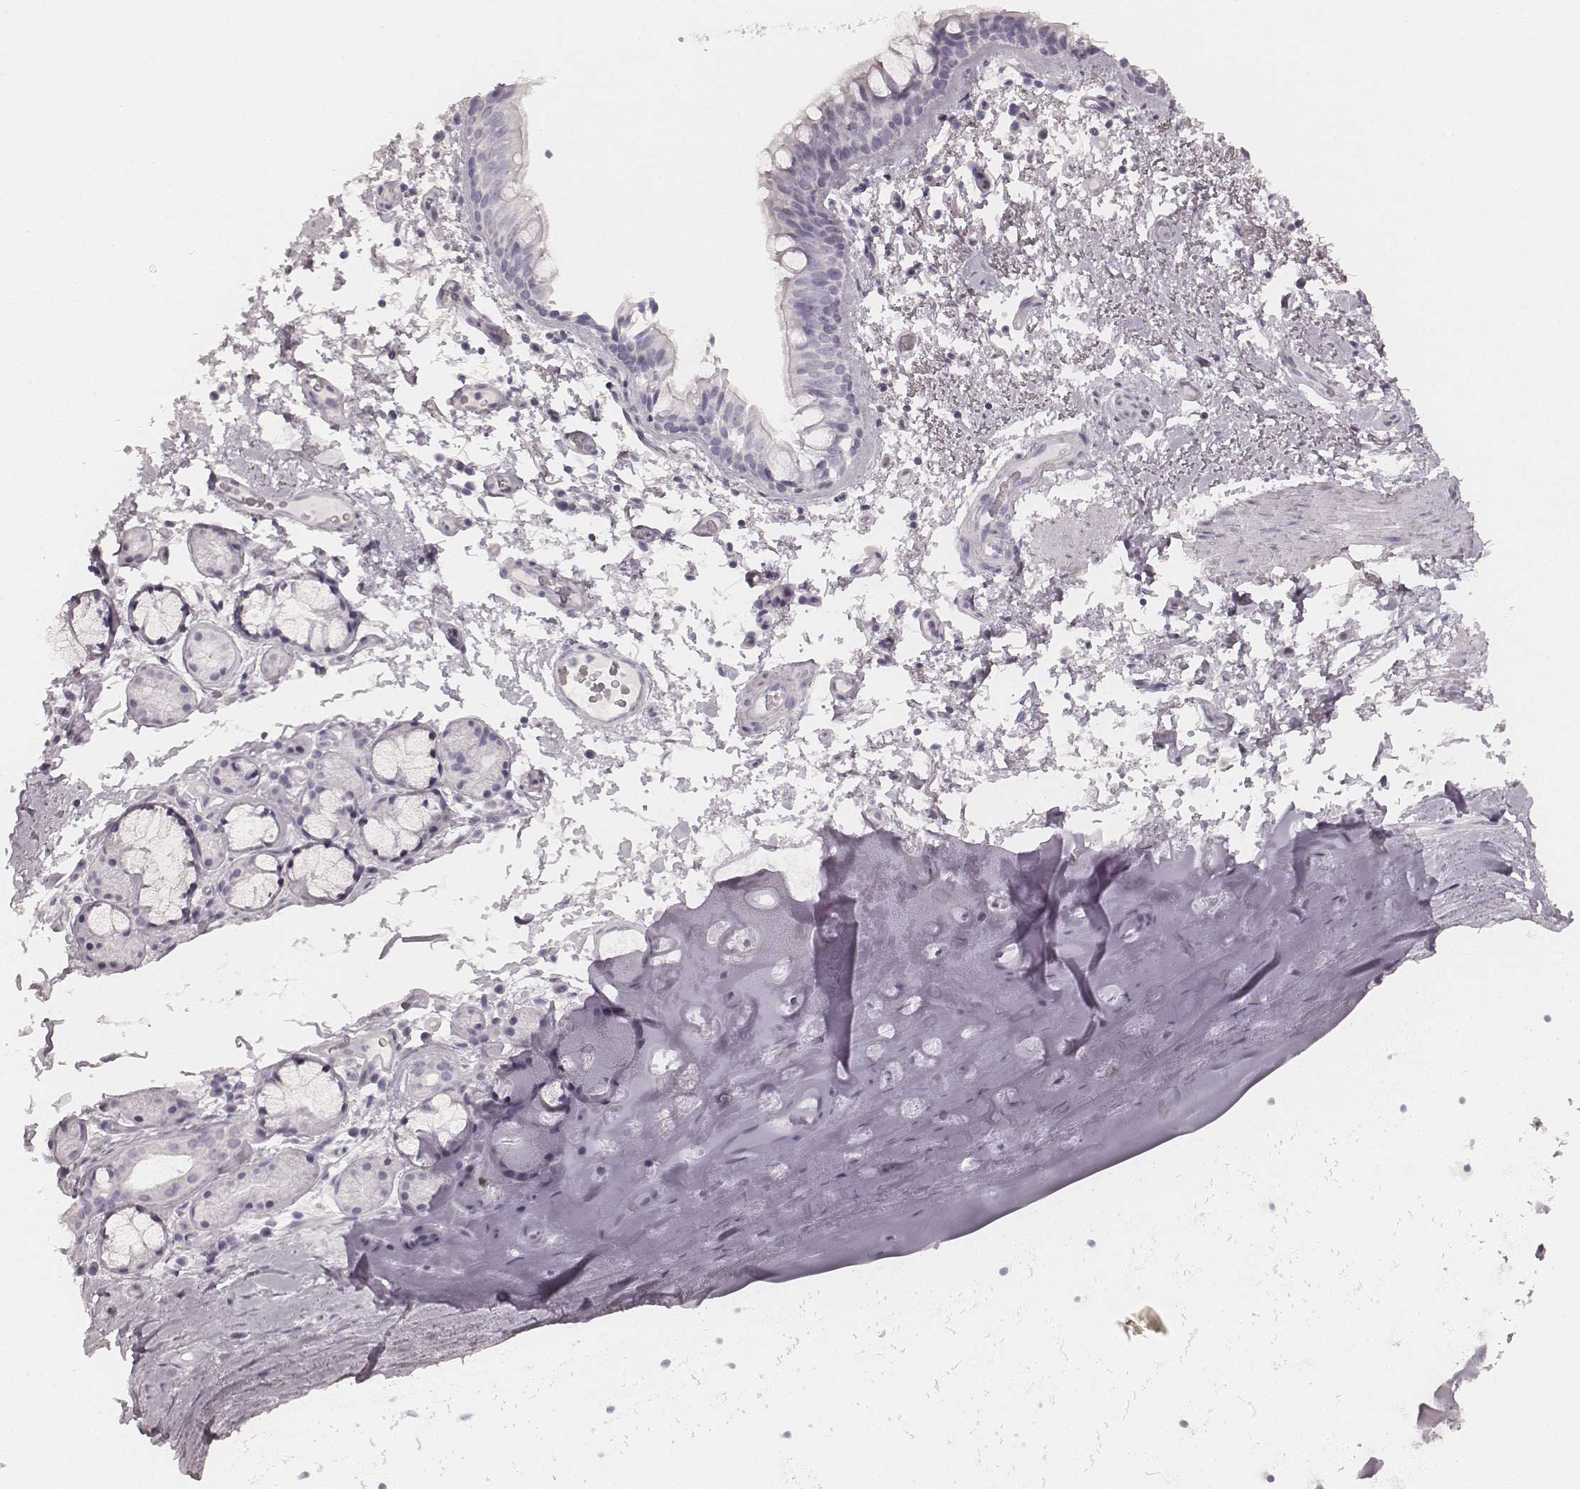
{"staining": {"intensity": "negative", "quantity": "none", "location": "none"}, "tissue": "bronchus", "cell_type": "Respiratory epithelial cells", "image_type": "normal", "snomed": [{"axis": "morphology", "description": "Normal tissue, NOS"}, {"axis": "topography", "description": "Bronchus"}], "caption": "Respiratory epithelial cells are negative for protein expression in benign human bronchus. Brightfield microscopy of immunohistochemistry (IHC) stained with DAB (brown) and hematoxylin (blue), captured at high magnification.", "gene": "KRT72", "patient": {"sex": "female", "age": 64}}